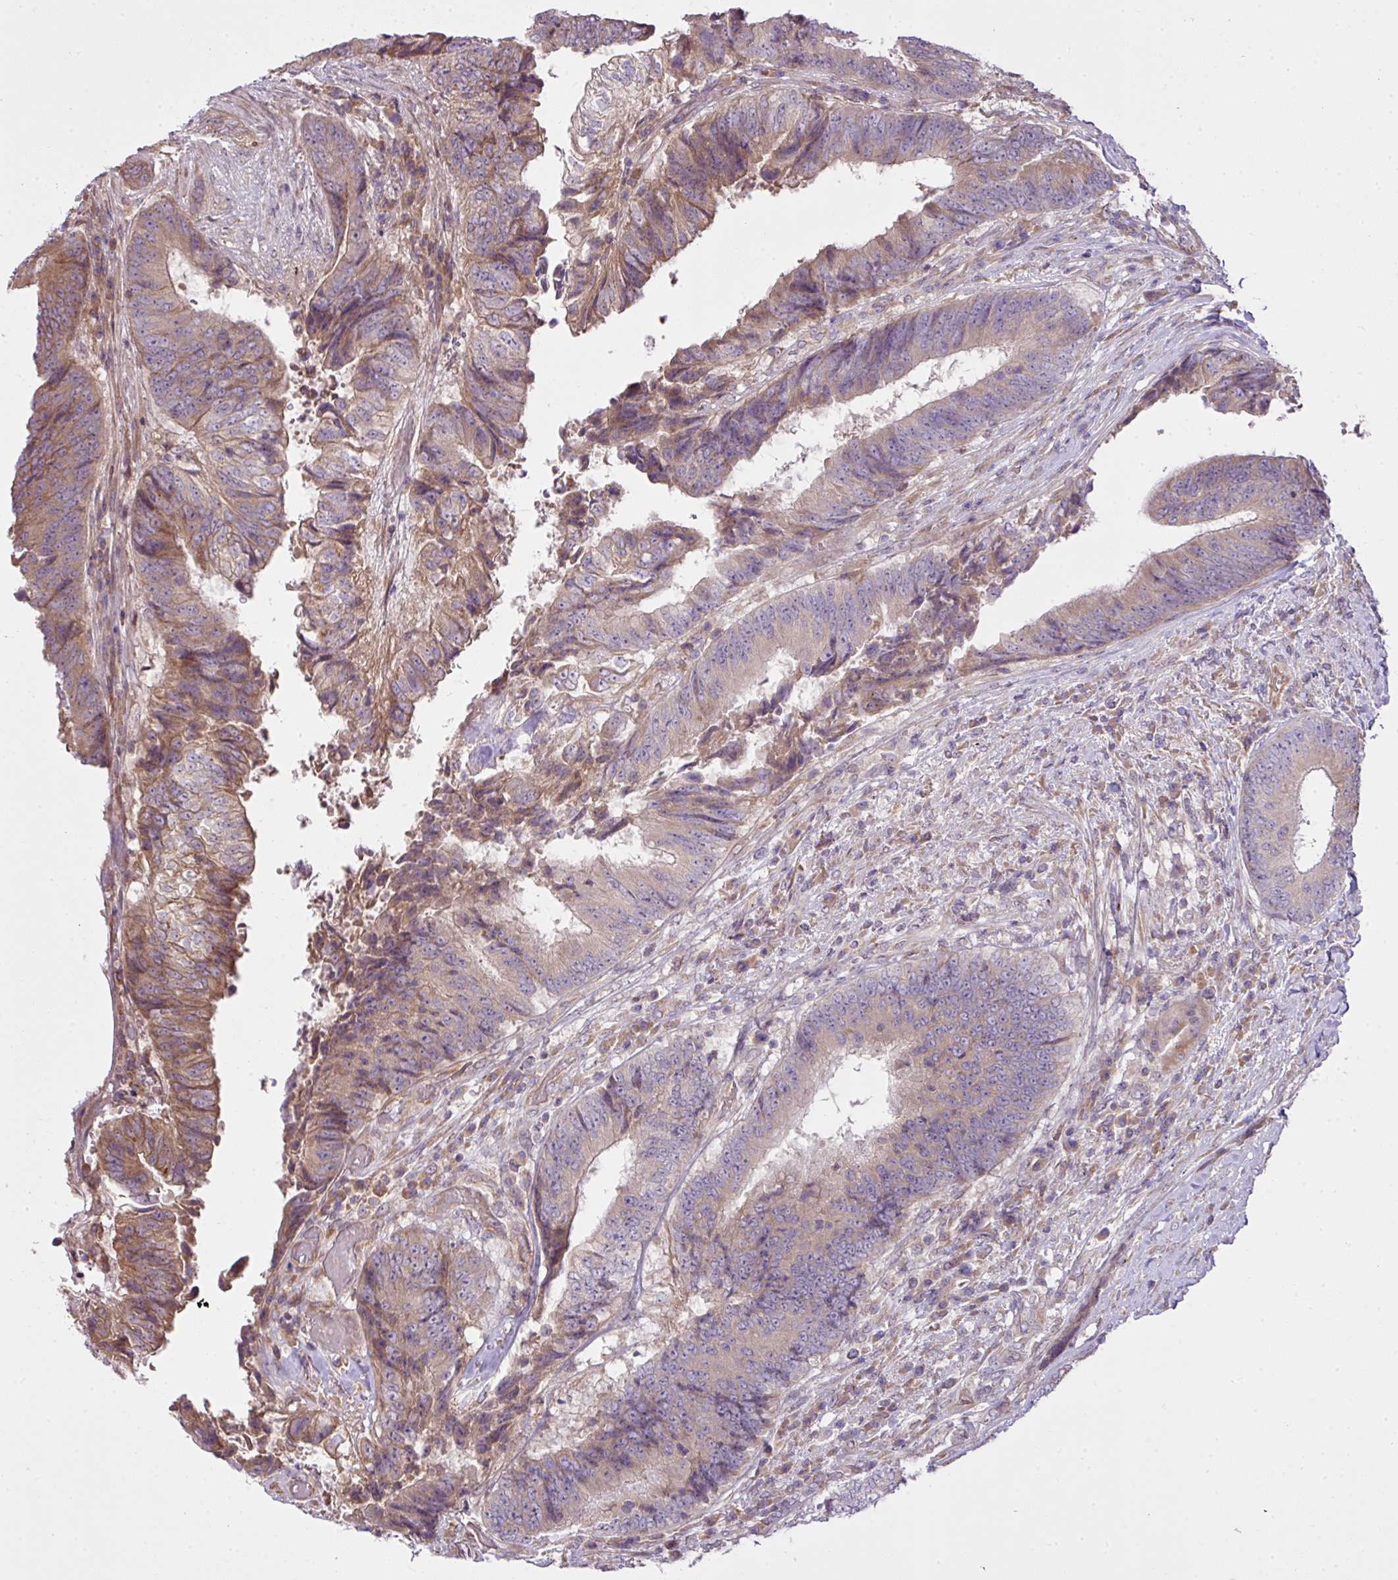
{"staining": {"intensity": "weak", "quantity": "25%-75%", "location": "cytoplasmic/membranous"}, "tissue": "colorectal cancer", "cell_type": "Tumor cells", "image_type": "cancer", "snomed": [{"axis": "morphology", "description": "Adenocarcinoma, NOS"}, {"axis": "topography", "description": "Rectum"}], "caption": "An IHC micrograph of tumor tissue is shown. Protein staining in brown highlights weak cytoplasmic/membranous positivity in colorectal cancer (adenocarcinoma) within tumor cells.", "gene": "COX18", "patient": {"sex": "male", "age": 72}}